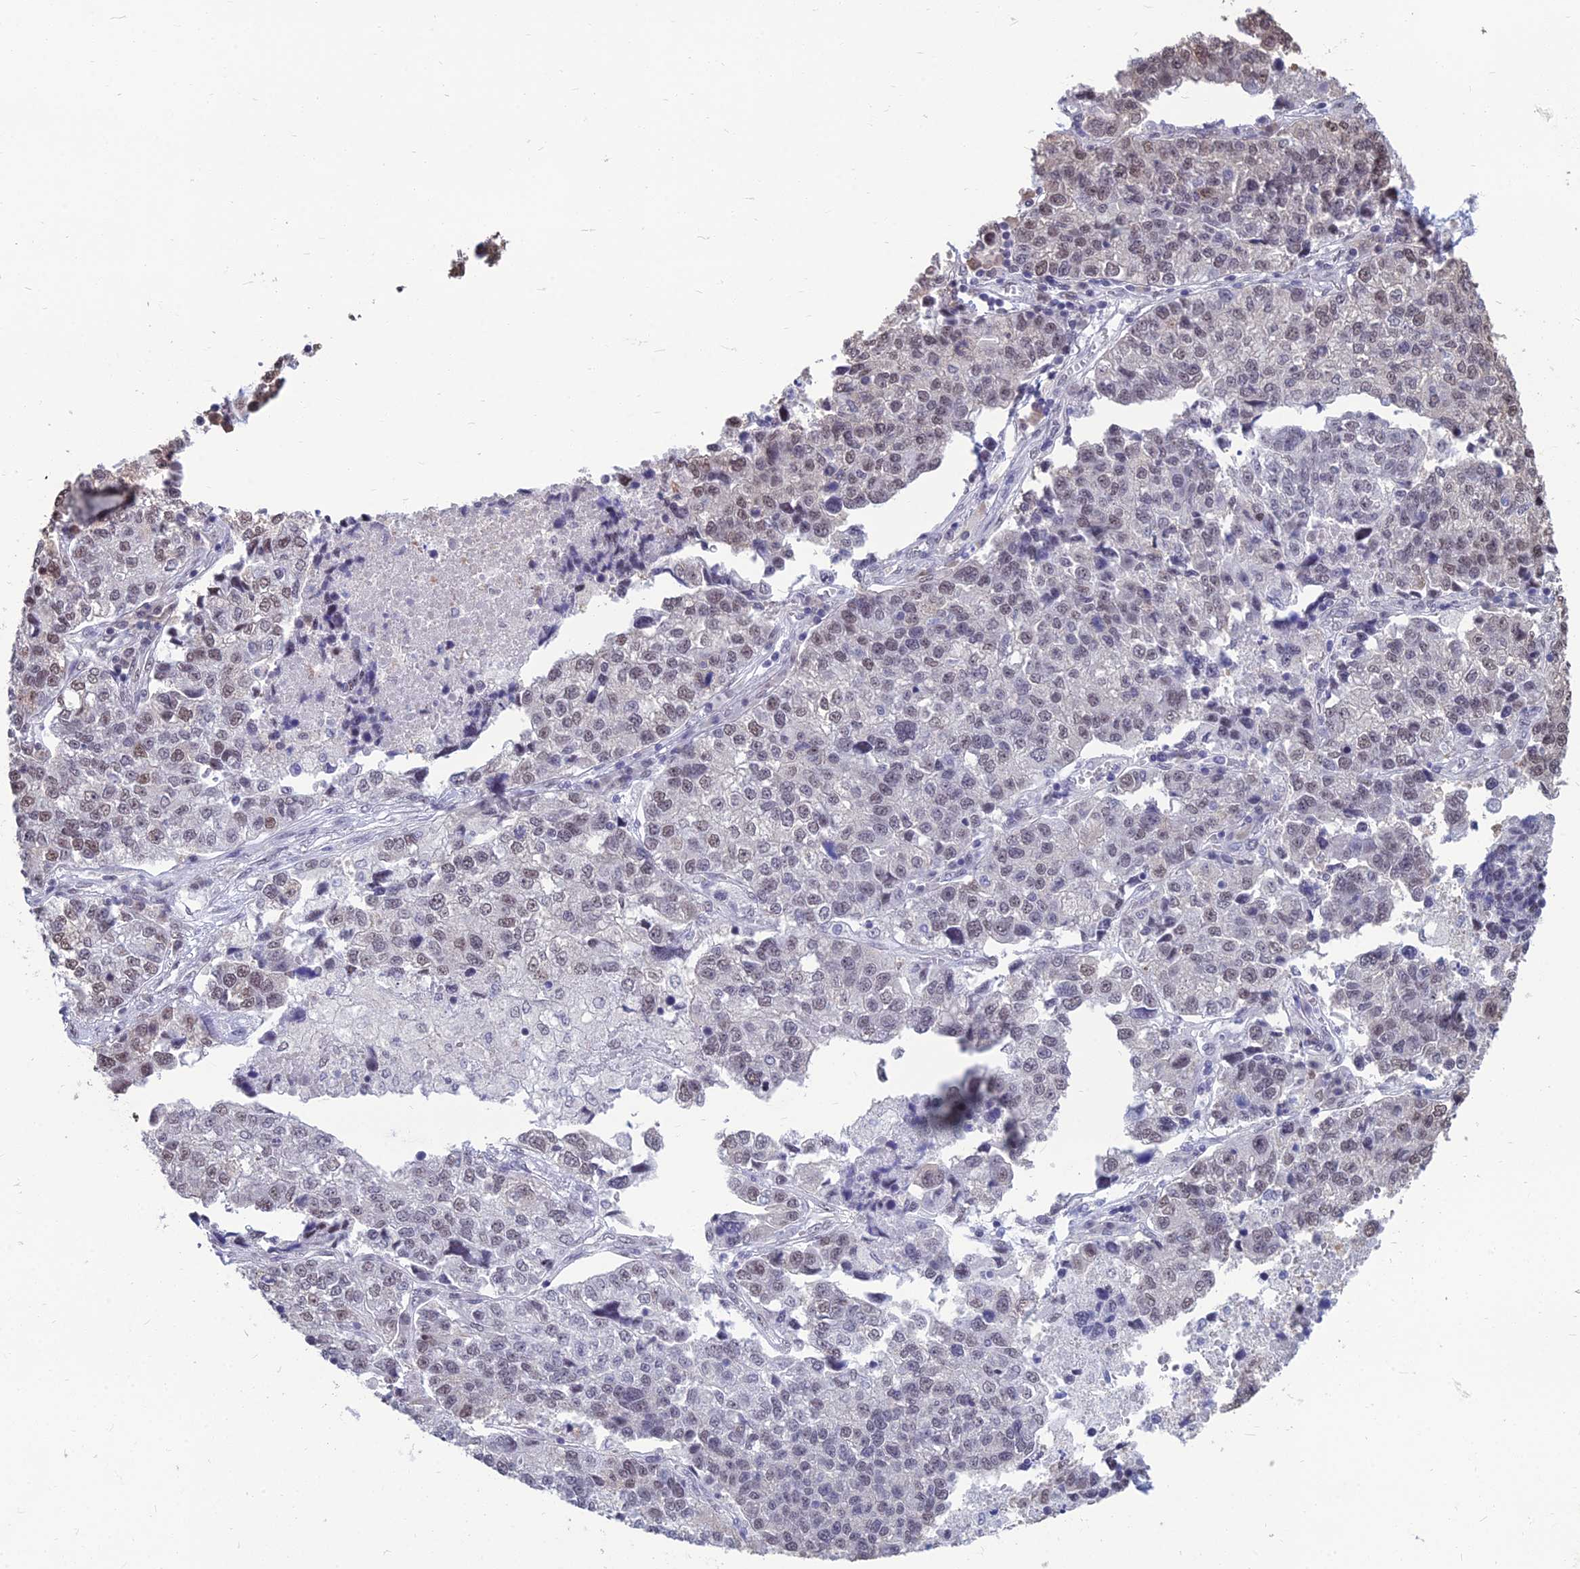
{"staining": {"intensity": "weak", "quantity": "<25%", "location": "nuclear"}, "tissue": "lung cancer", "cell_type": "Tumor cells", "image_type": "cancer", "snomed": [{"axis": "morphology", "description": "Adenocarcinoma, NOS"}, {"axis": "topography", "description": "Lung"}], "caption": "Immunohistochemistry photomicrograph of neoplastic tissue: lung cancer stained with DAB (3,3'-diaminobenzidine) reveals no significant protein staining in tumor cells.", "gene": "SRSF7", "patient": {"sex": "male", "age": 49}}